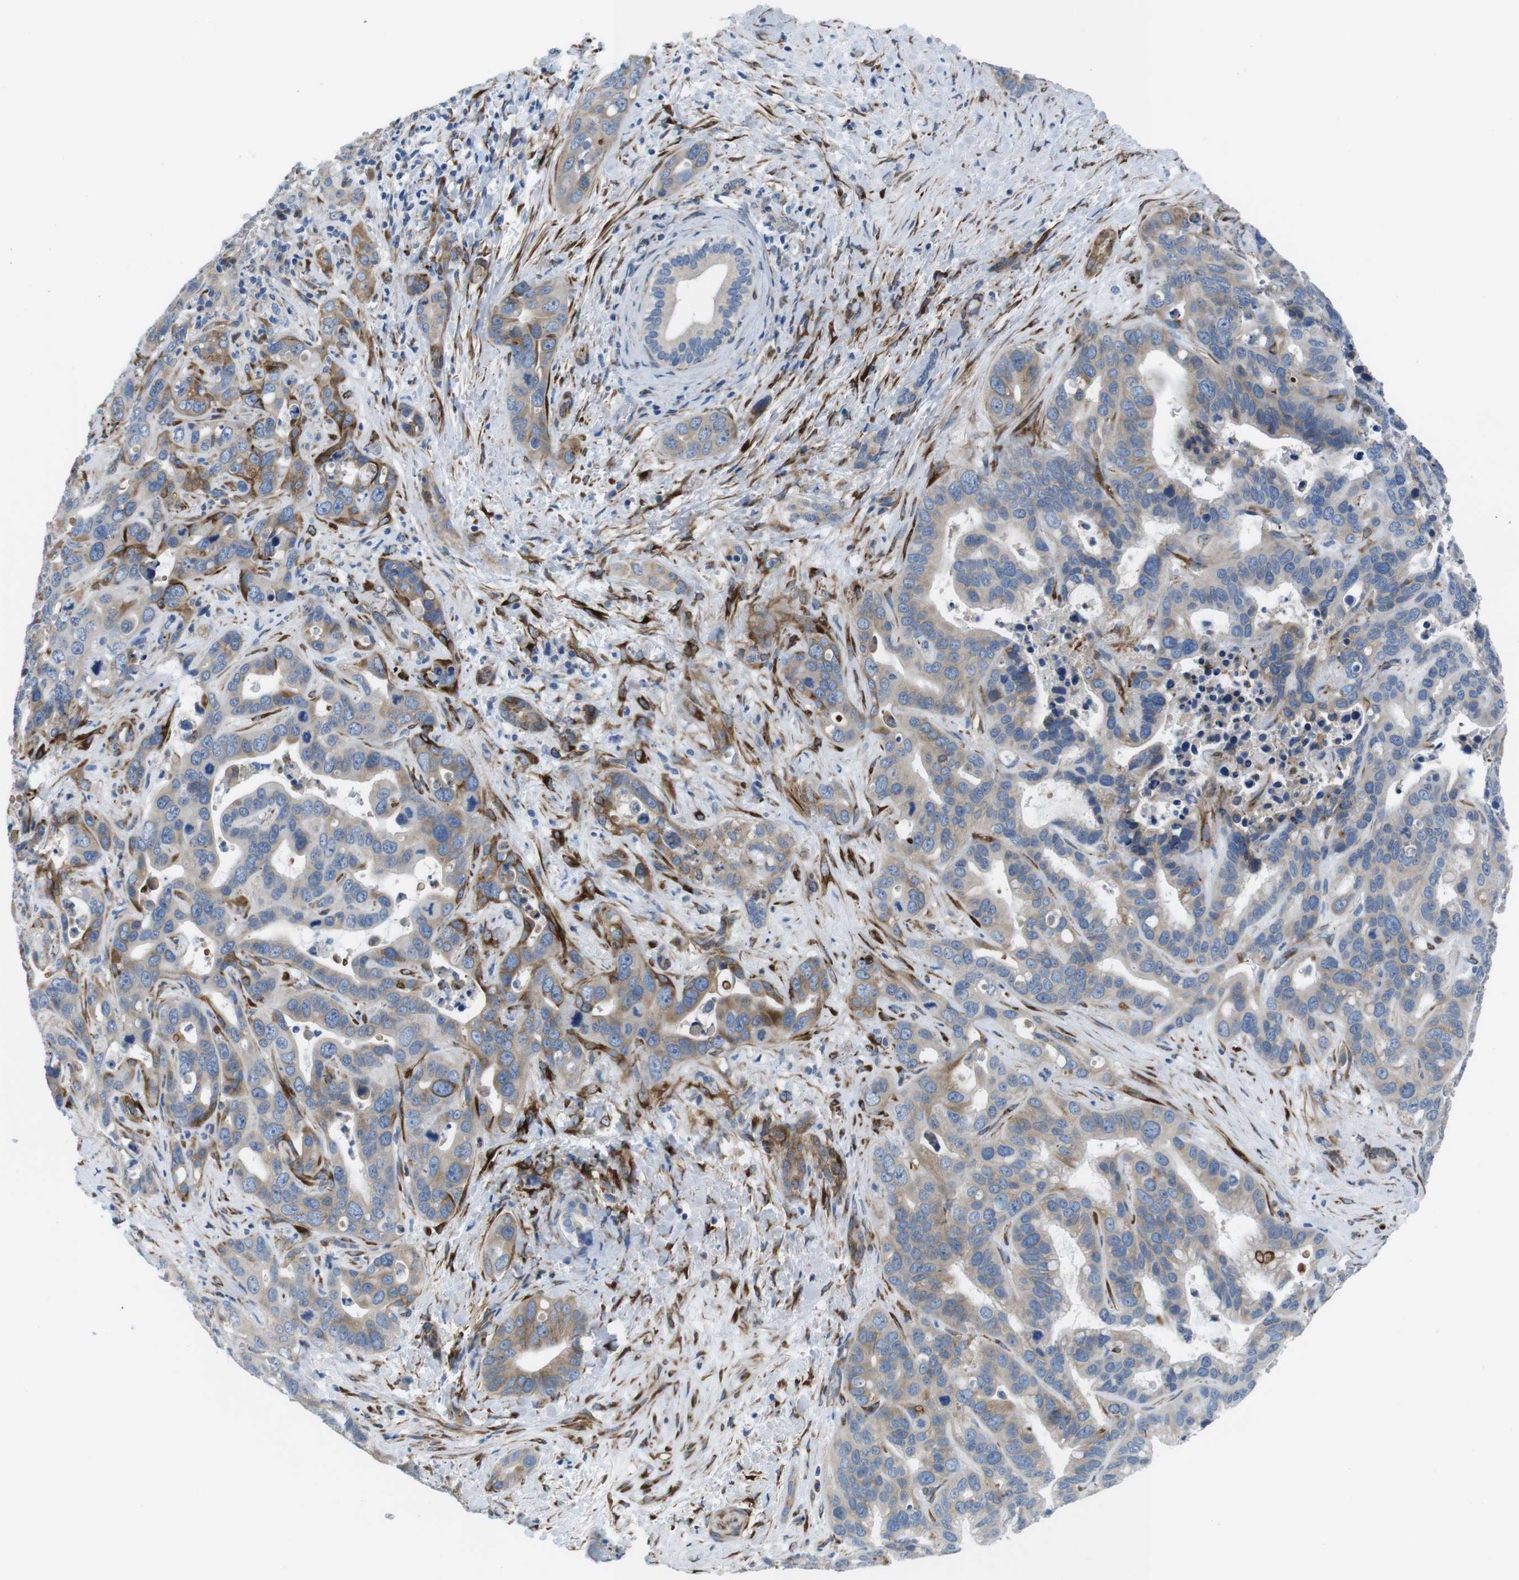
{"staining": {"intensity": "moderate", "quantity": "25%-75%", "location": "cytoplasmic/membranous"}, "tissue": "liver cancer", "cell_type": "Tumor cells", "image_type": "cancer", "snomed": [{"axis": "morphology", "description": "Cholangiocarcinoma"}, {"axis": "topography", "description": "Liver"}], "caption": "Human liver cholangiocarcinoma stained with a brown dye demonstrates moderate cytoplasmic/membranous positive staining in about 25%-75% of tumor cells.", "gene": "EMP2", "patient": {"sex": "female", "age": 65}}